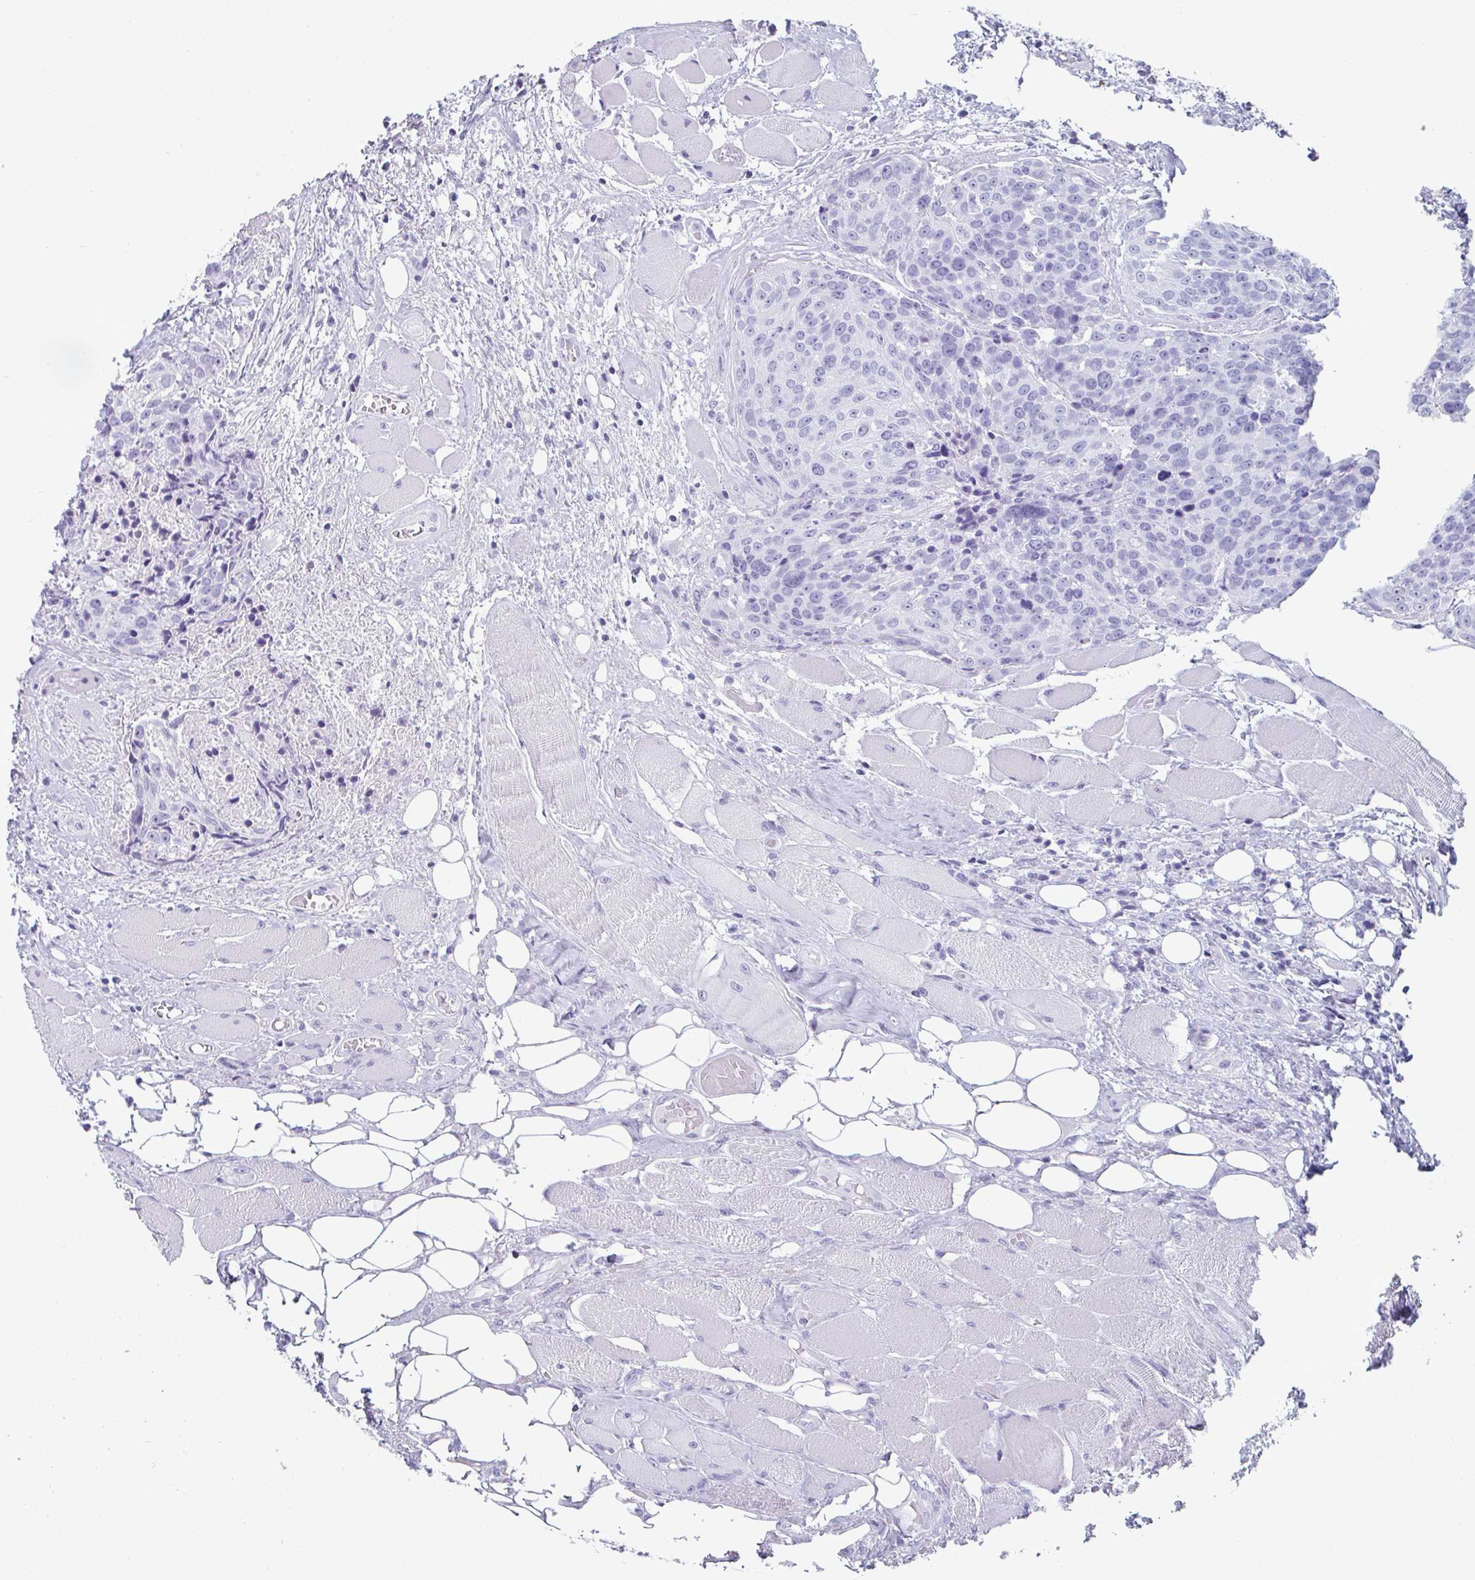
{"staining": {"intensity": "negative", "quantity": "none", "location": "none"}, "tissue": "head and neck cancer", "cell_type": "Tumor cells", "image_type": "cancer", "snomed": [{"axis": "morphology", "description": "Squamous cell carcinoma, NOS"}, {"axis": "topography", "description": "Oral tissue"}, {"axis": "topography", "description": "Head-Neck"}], "caption": "High magnification brightfield microscopy of head and neck cancer (squamous cell carcinoma) stained with DAB (brown) and counterstained with hematoxylin (blue): tumor cells show no significant staining. (DAB immunohistochemistry (IHC) visualized using brightfield microscopy, high magnification).", "gene": "CREG2", "patient": {"sex": "male", "age": 64}}